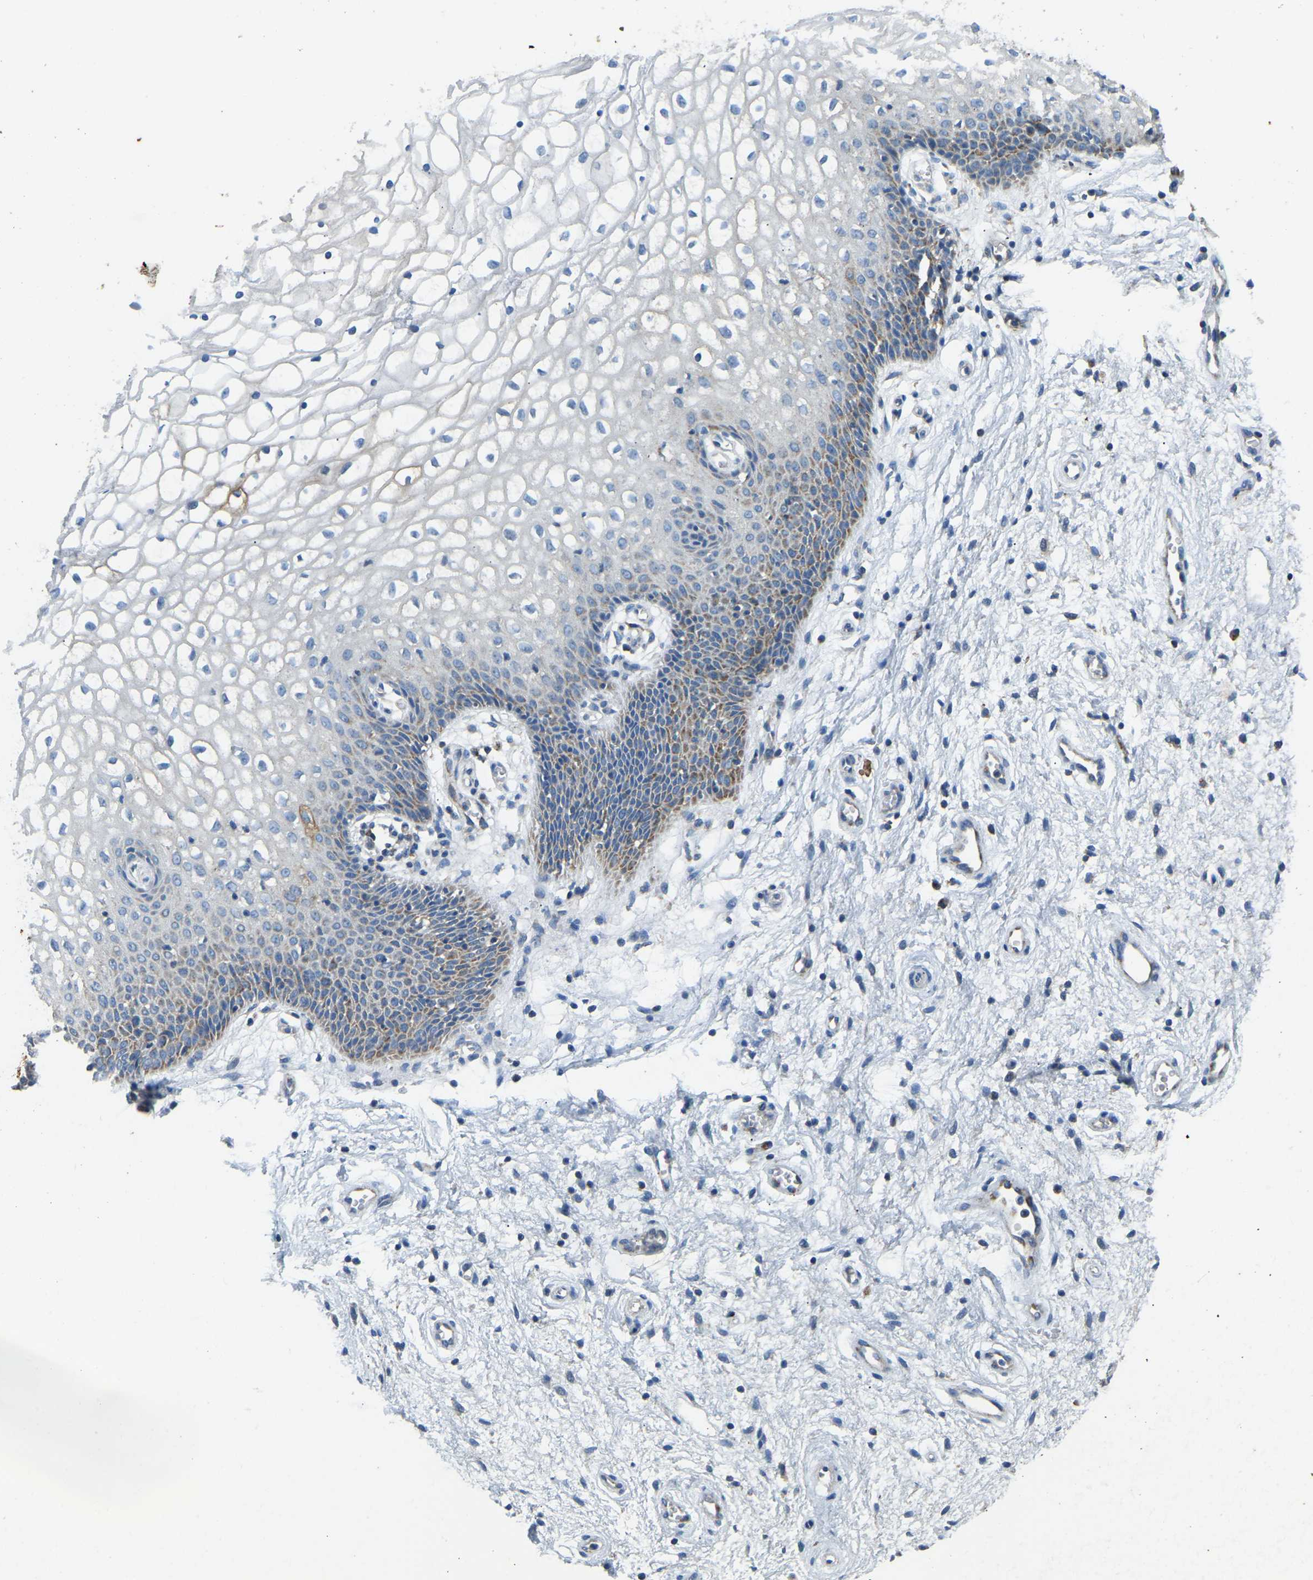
{"staining": {"intensity": "strong", "quantity": "25%-75%", "location": "cytoplasmic/membranous"}, "tissue": "vagina", "cell_type": "Squamous epithelial cells", "image_type": "normal", "snomed": [{"axis": "morphology", "description": "Normal tissue, NOS"}, {"axis": "topography", "description": "Vagina"}], "caption": "This is a micrograph of immunohistochemistry staining of benign vagina, which shows strong positivity in the cytoplasmic/membranous of squamous epithelial cells.", "gene": "ZNF200", "patient": {"sex": "female", "age": 34}}